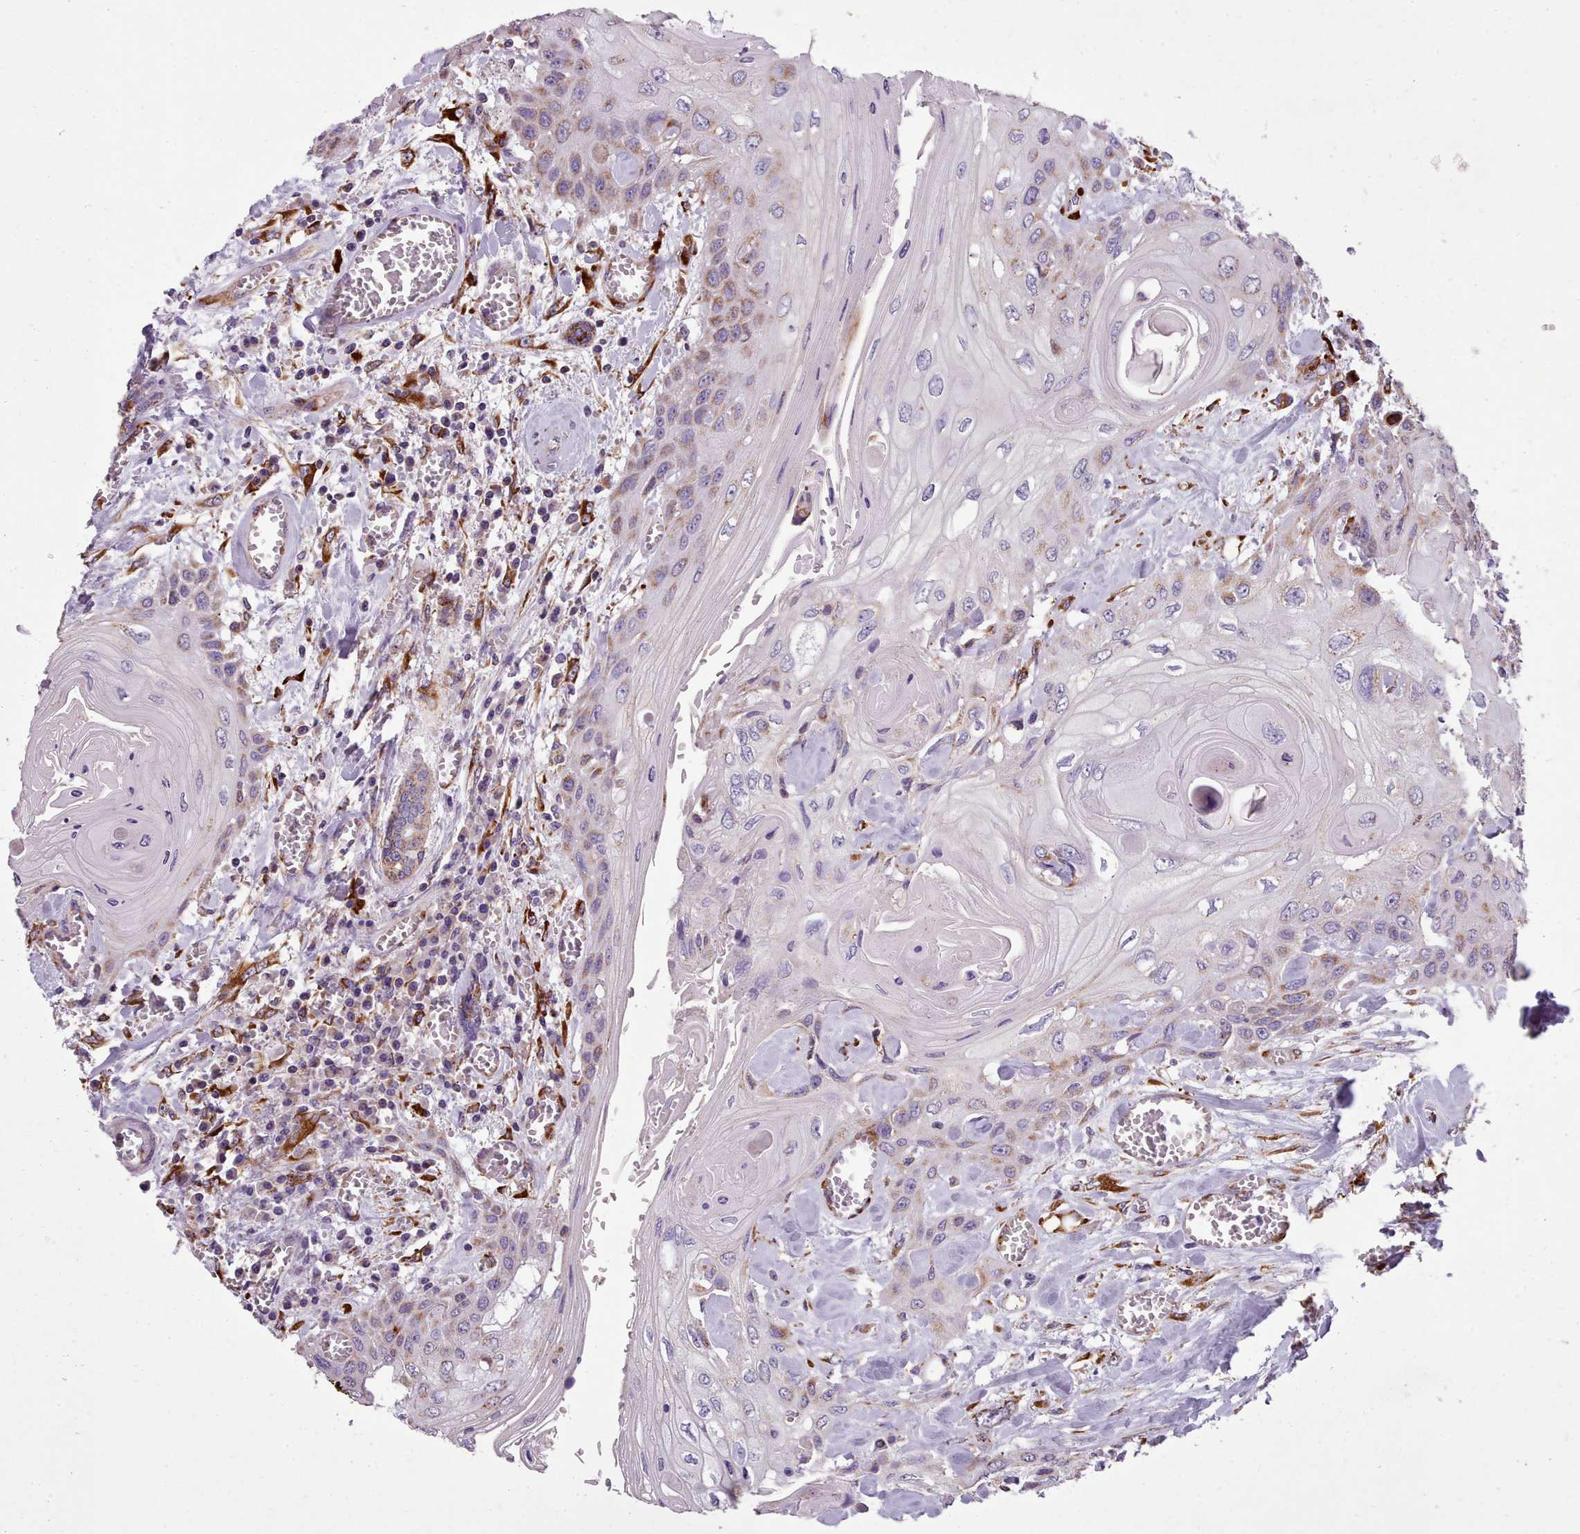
{"staining": {"intensity": "moderate", "quantity": "<25%", "location": "cytoplasmic/membranous"}, "tissue": "head and neck cancer", "cell_type": "Tumor cells", "image_type": "cancer", "snomed": [{"axis": "morphology", "description": "Squamous cell carcinoma, NOS"}, {"axis": "topography", "description": "Head-Neck"}], "caption": "A brown stain highlights moderate cytoplasmic/membranous staining of a protein in head and neck squamous cell carcinoma tumor cells.", "gene": "FKBP10", "patient": {"sex": "female", "age": 43}}